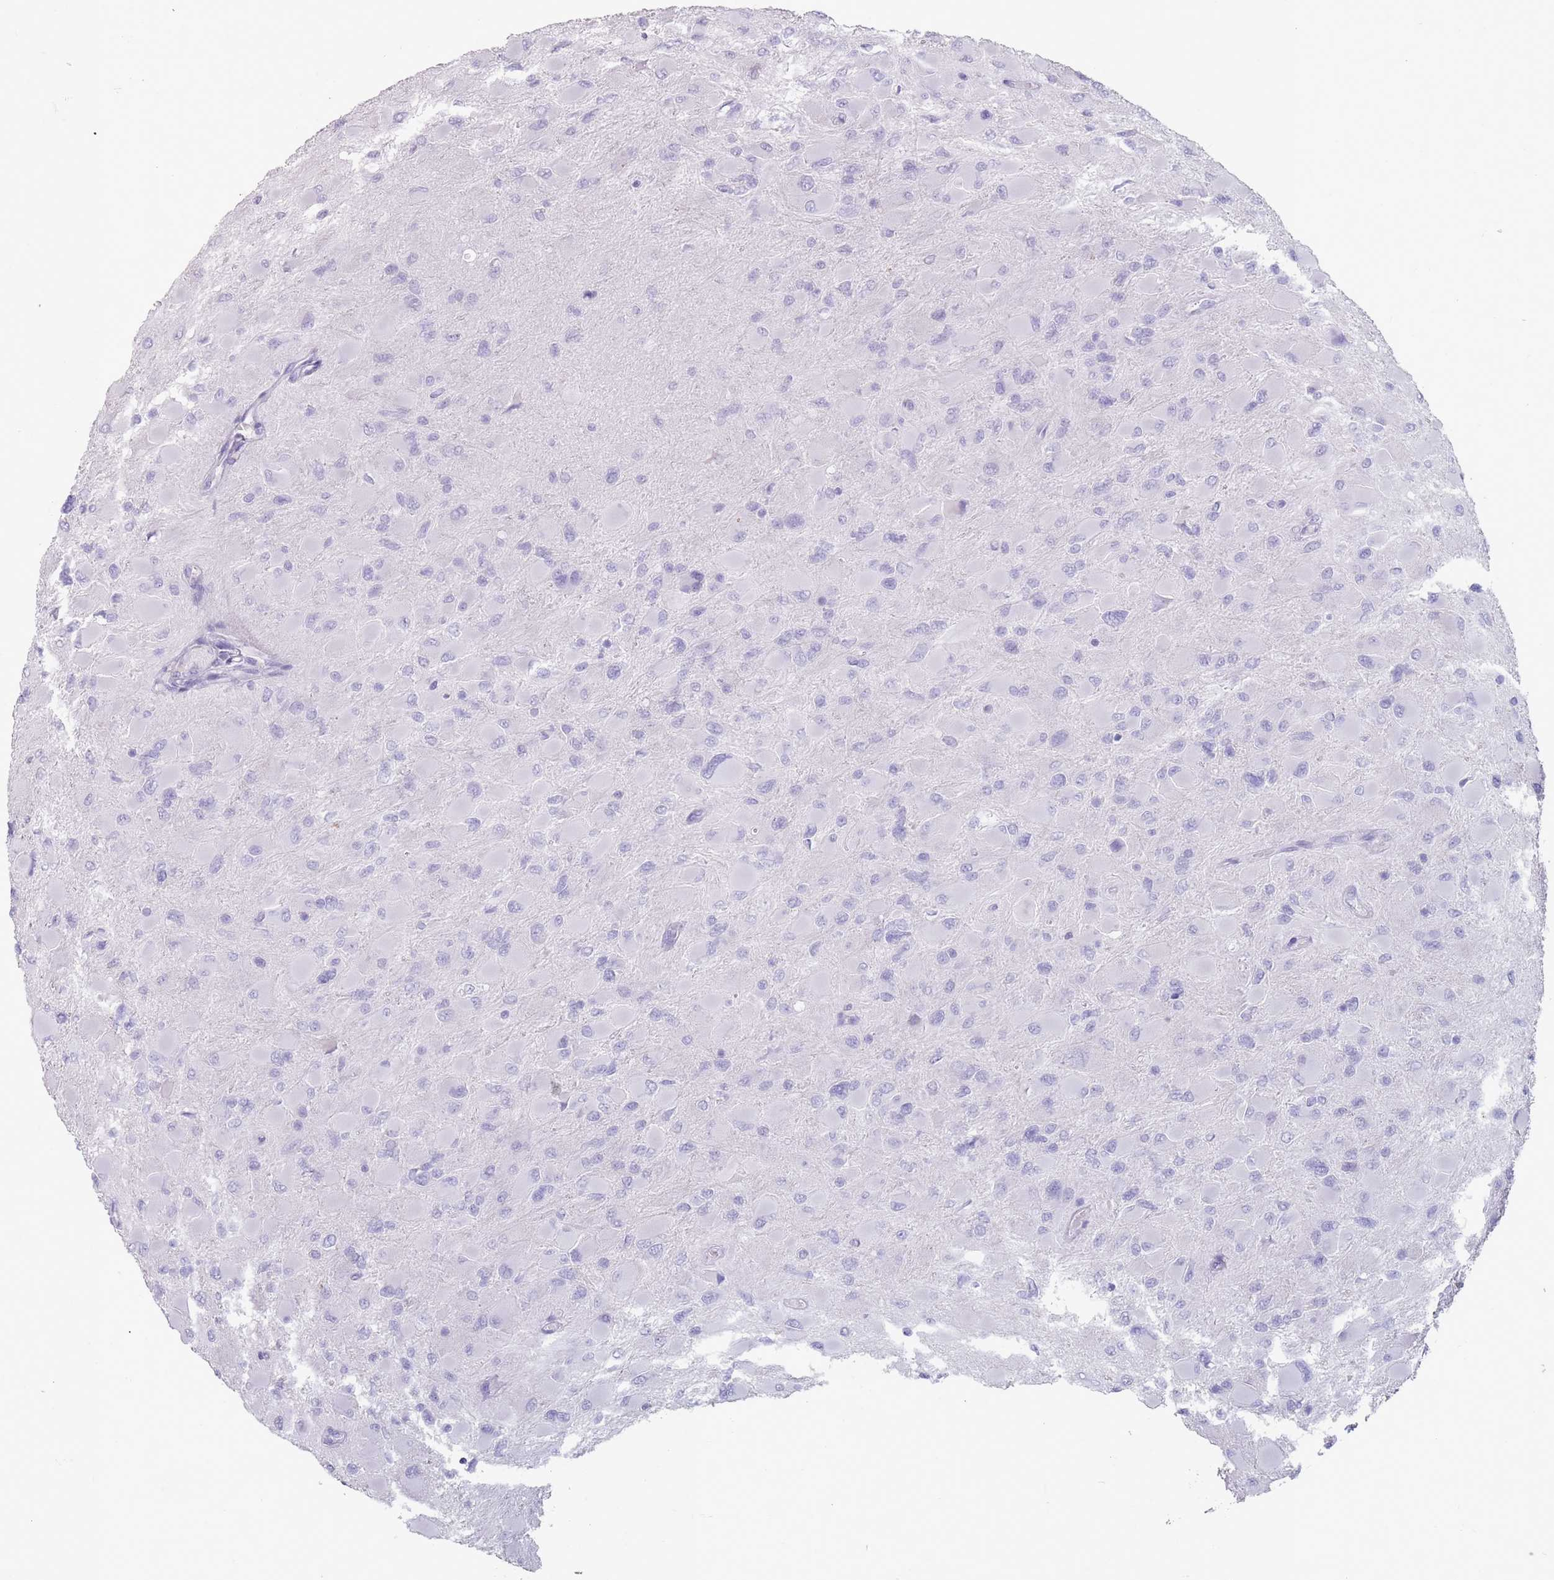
{"staining": {"intensity": "negative", "quantity": "none", "location": "none"}, "tissue": "glioma", "cell_type": "Tumor cells", "image_type": "cancer", "snomed": [{"axis": "morphology", "description": "Glioma, malignant, High grade"}, {"axis": "topography", "description": "Cerebral cortex"}], "caption": "High-grade glioma (malignant) stained for a protein using IHC exhibits no positivity tumor cells.", "gene": "RHBG", "patient": {"sex": "female", "age": 36}}